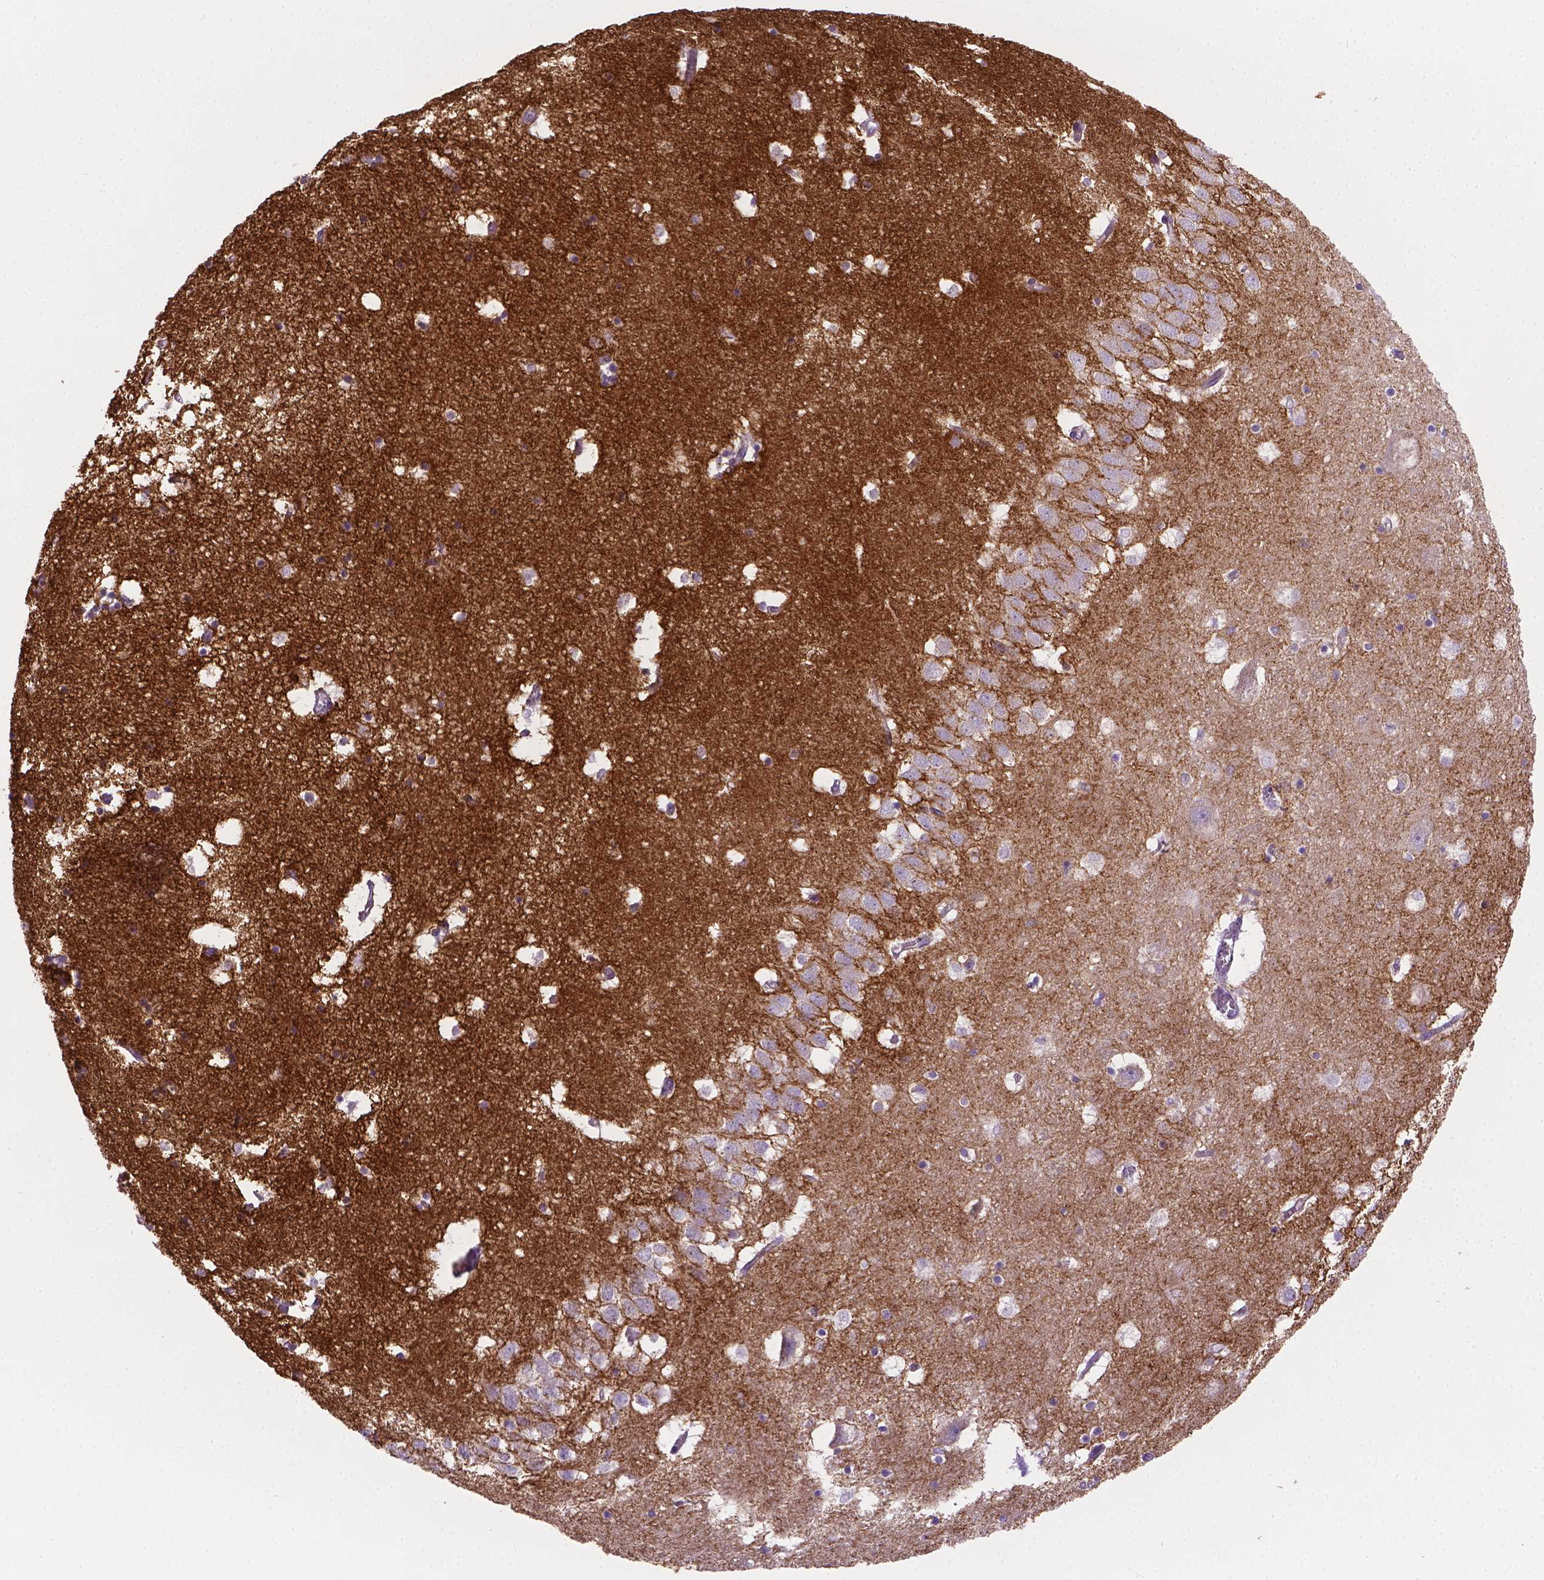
{"staining": {"intensity": "negative", "quantity": "none", "location": "none"}, "tissue": "hippocampus", "cell_type": "Glial cells", "image_type": "normal", "snomed": [{"axis": "morphology", "description": "Normal tissue, NOS"}, {"axis": "topography", "description": "Hippocampus"}], "caption": "This is an IHC image of normal human hippocampus. There is no expression in glial cells.", "gene": "CSPG5", "patient": {"sex": "male", "age": 58}}